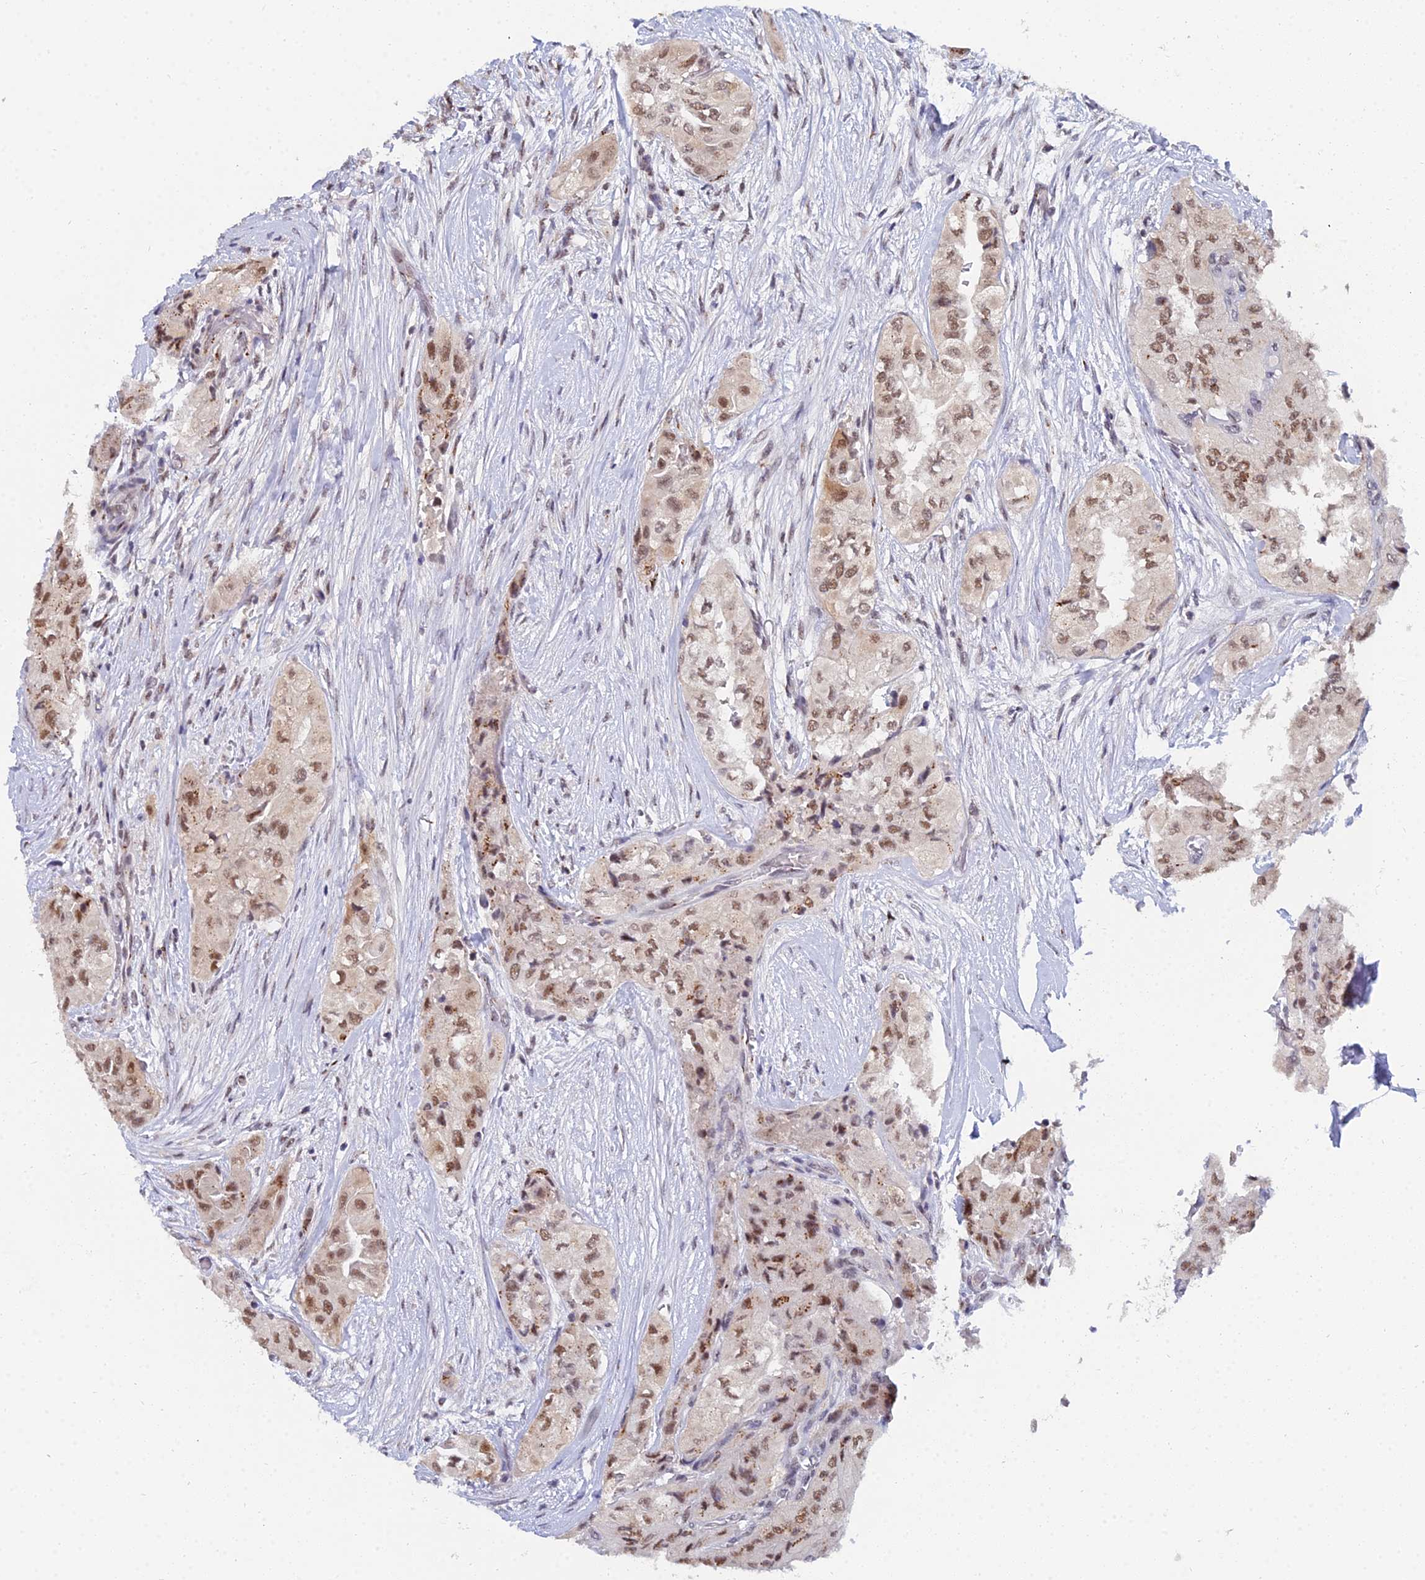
{"staining": {"intensity": "moderate", "quantity": ">75%", "location": "nuclear"}, "tissue": "thyroid cancer", "cell_type": "Tumor cells", "image_type": "cancer", "snomed": [{"axis": "morphology", "description": "Papillary adenocarcinoma, NOS"}, {"axis": "topography", "description": "Thyroid gland"}], "caption": "Brown immunohistochemical staining in human thyroid cancer (papillary adenocarcinoma) shows moderate nuclear staining in approximately >75% of tumor cells.", "gene": "THOC3", "patient": {"sex": "female", "age": 59}}